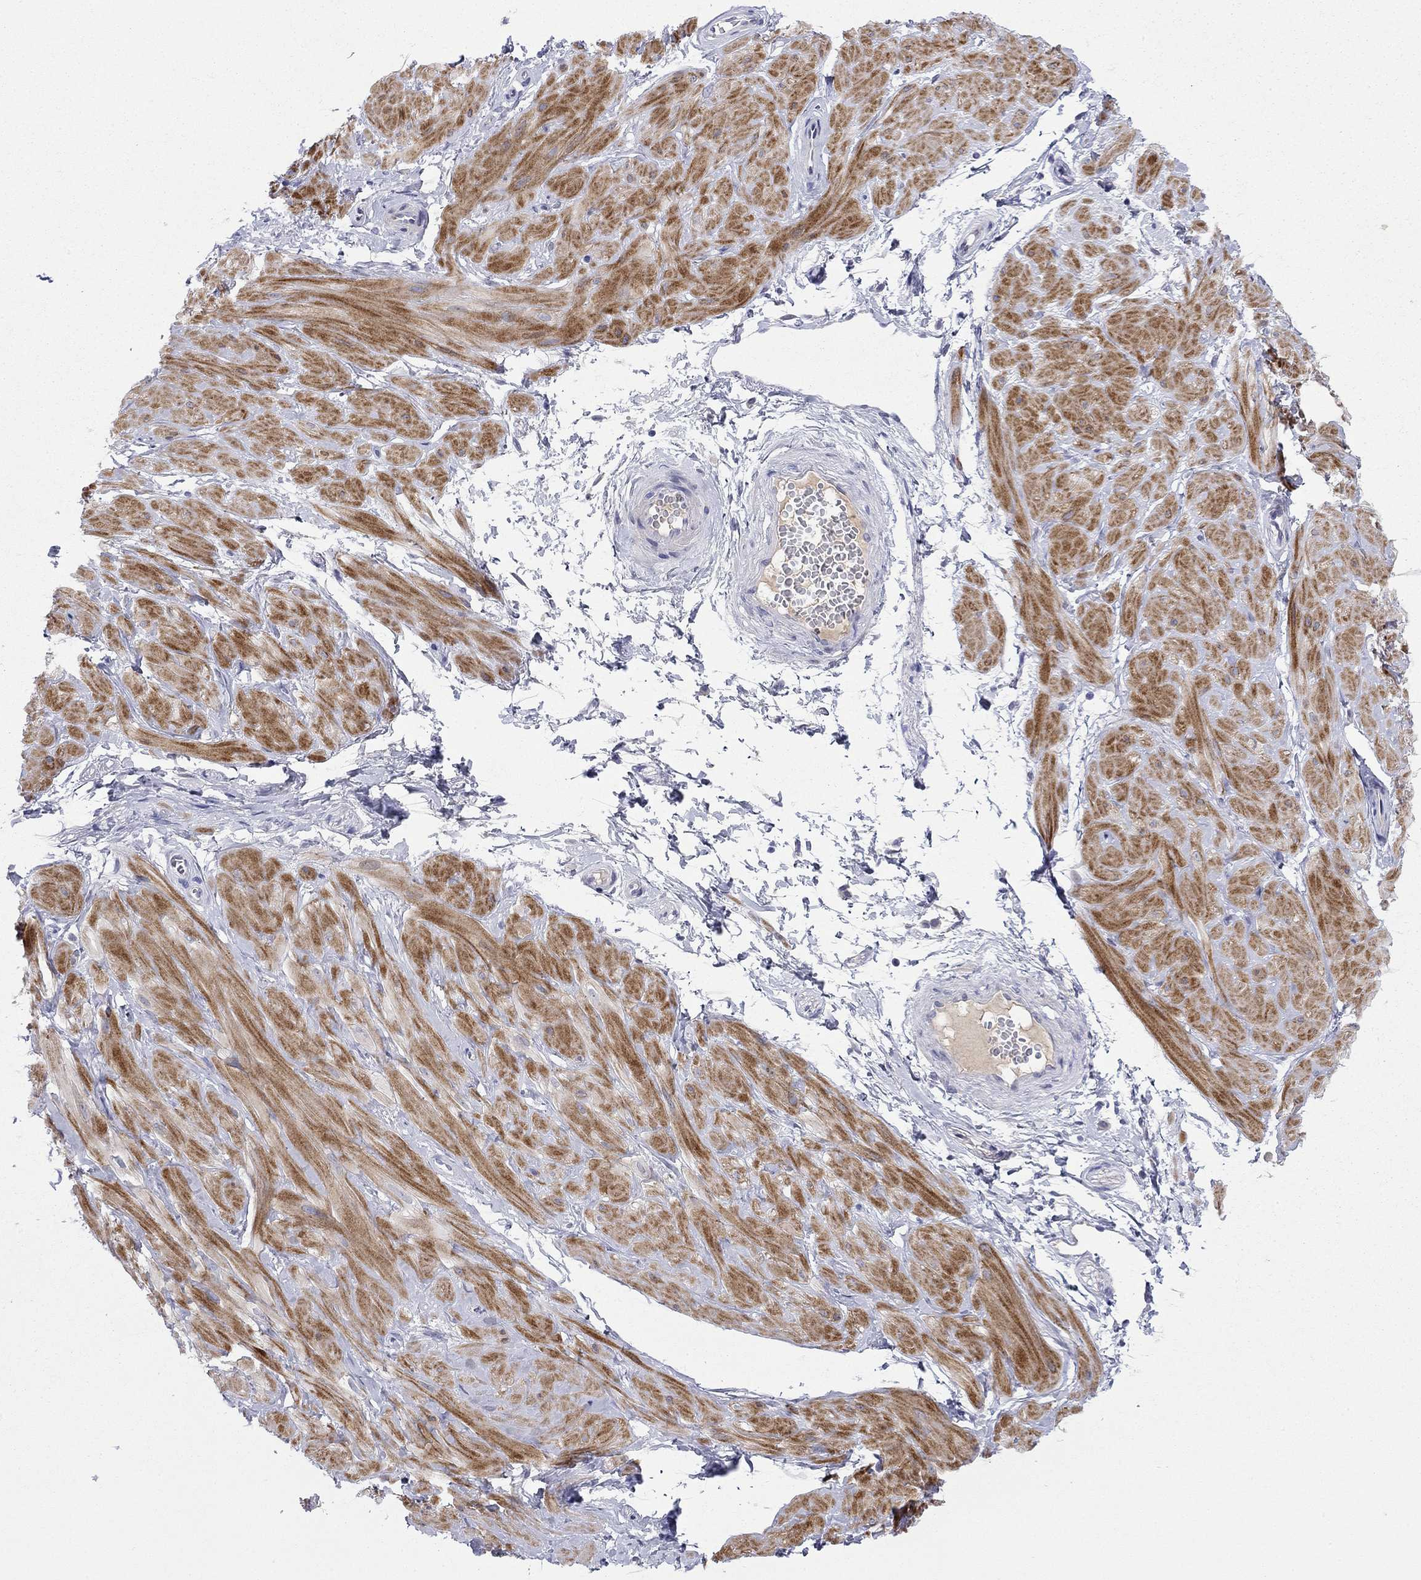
{"staining": {"intensity": "negative", "quantity": "none", "location": "none"}, "tissue": "adipose tissue", "cell_type": "Adipocytes", "image_type": "normal", "snomed": [{"axis": "morphology", "description": "Normal tissue, NOS"}, {"axis": "topography", "description": "Smooth muscle"}, {"axis": "topography", "description": "Peripheral nerve tissue"}], "caption": "Immunohistochemistry (IHC) histopathology image of unremarkable adipose tissue: adipose tissue stained with DAB shows no significant protein staining in adipocytes.", "gene": "CMYA5", "patient": {"sex": "male", "age": 22}}